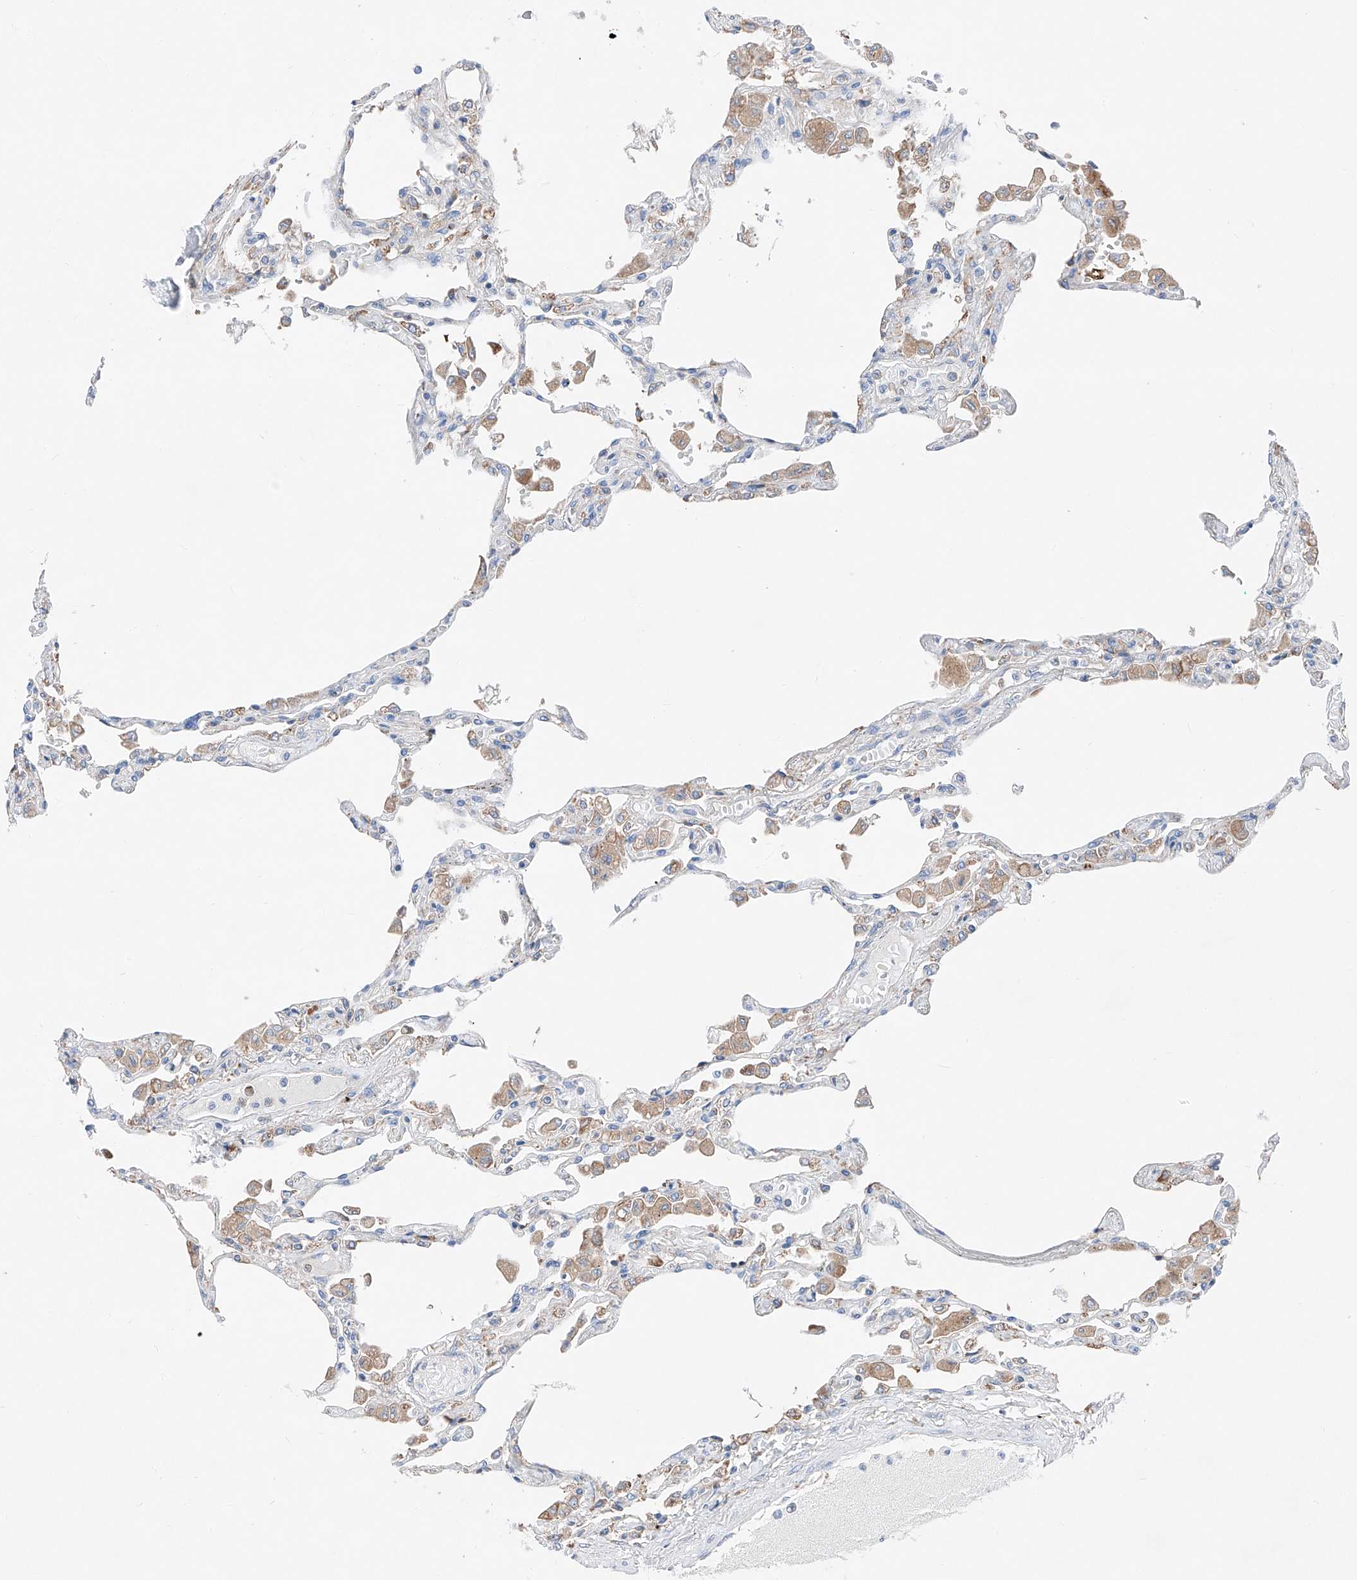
{"staining": {"intensity": "negative", "quantity": "none", "location": "none"}, "tissue": "lung", "cell_type": "Alveolar cells", "image_type": "normal", "snomed": [{"axis": "morphology", "description": "Normal tissue, NOS"}, {"axis": "topography", "description": "Bronchus"}, {"axis": "topography", "description": "Lung"}], "caption": "Alveolar cells show no significant protein expression in normal lung.", "gene": "CRELD1", "patient": {"sex": "female", "age": 49}}